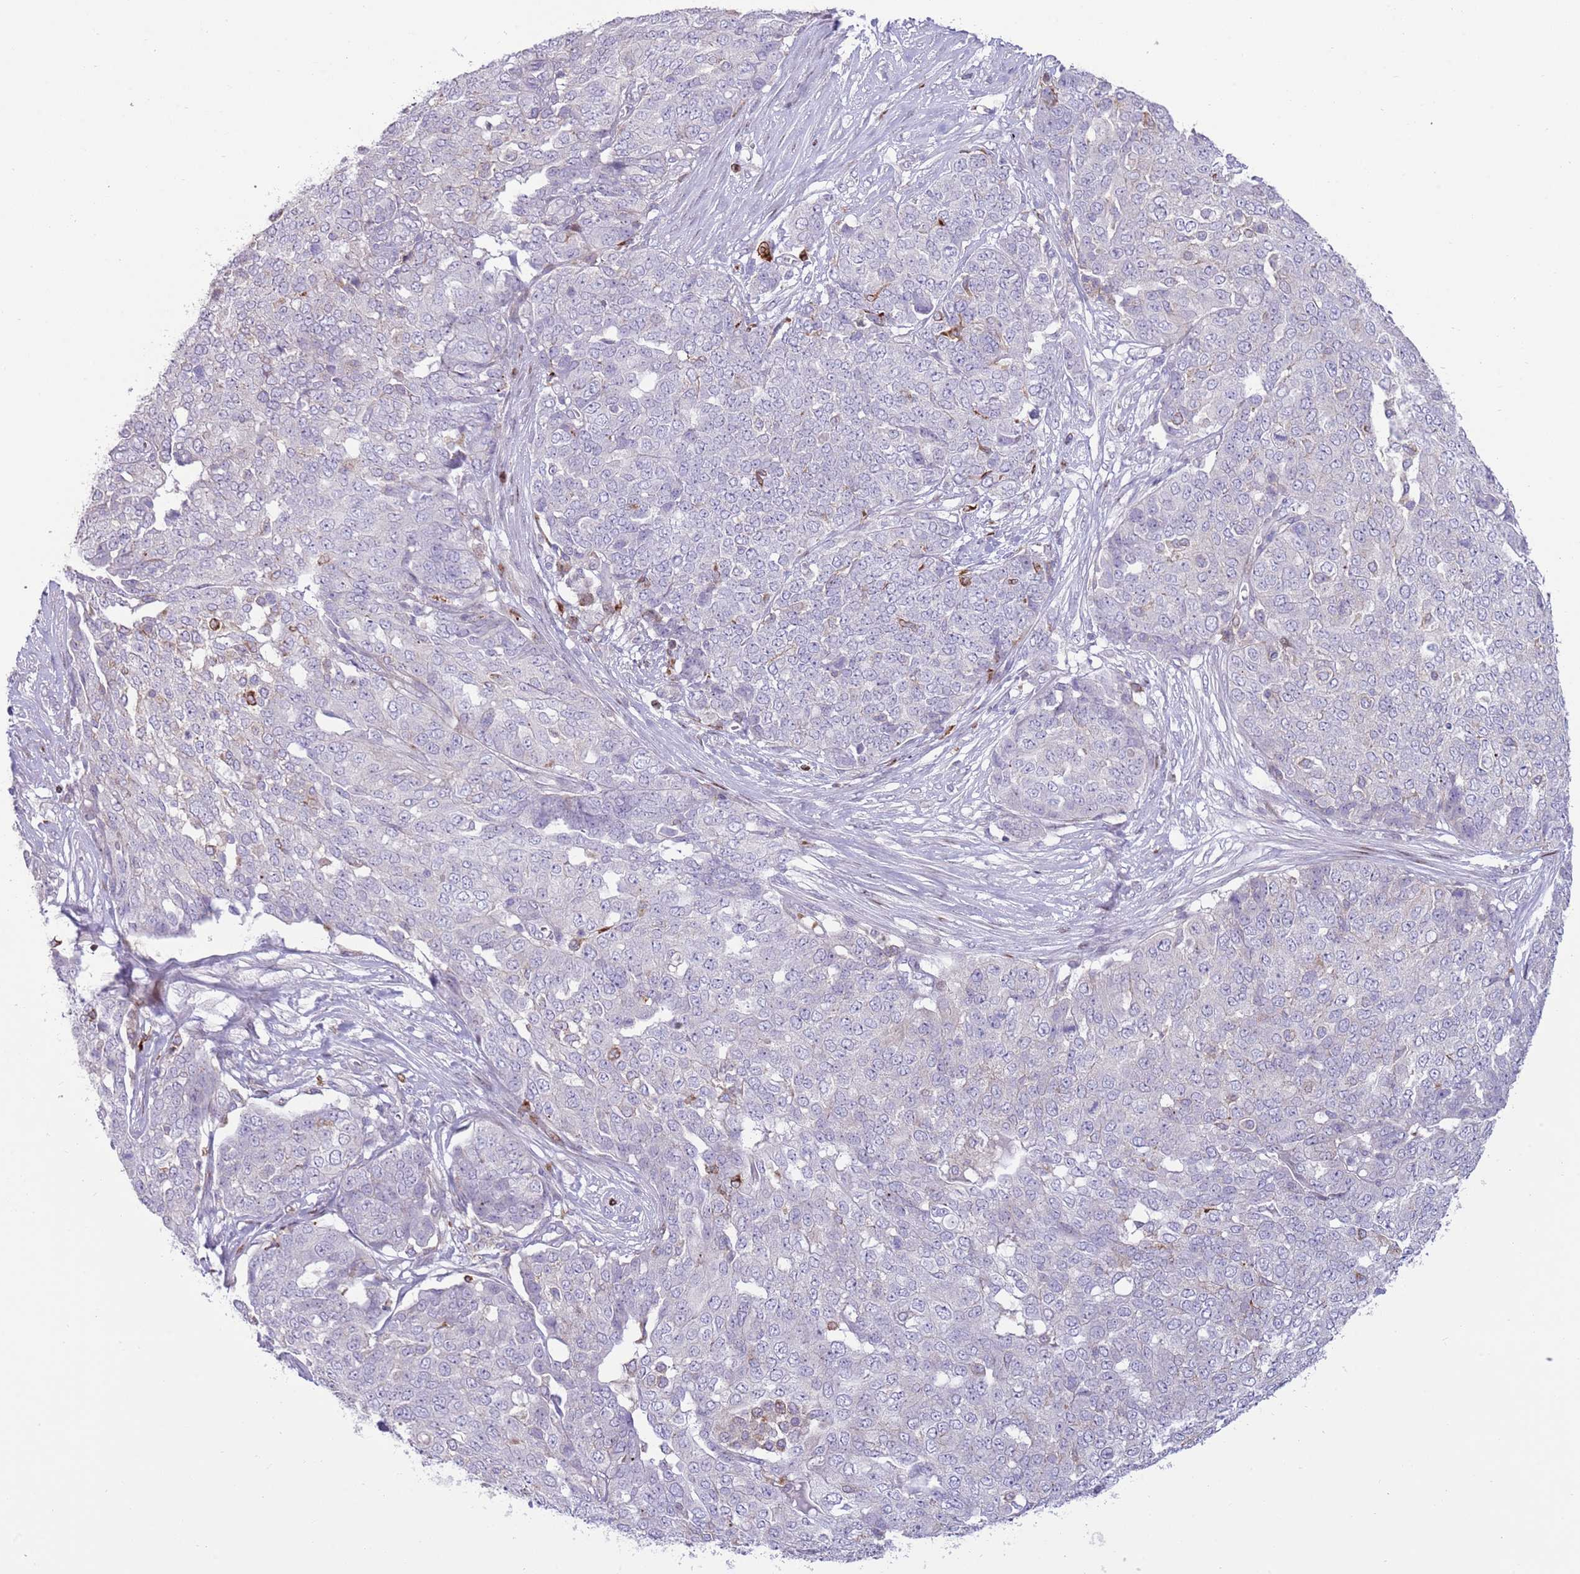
{"staining": {"intensity": "negative", "quantity": "none", "location": "none"}, "tissue": "ovarian cancer", "cell_type": "Tumor cells", "image_type": "cancer", "snomed": [{"axis": "morphology", "description": "Cystadenocarcinoma, serous, NOS"}, {"axis": "topography", "description": "Soft tissue"}, {"axis": "topography", "description": "Ovary"}], "caption": "This is an IHC histopathology image of serous cystadenocarcinoma (ovarian). There is no positivity in tumor cells.", "gene": "ANO8", "patient": {"sex": "female", "age": 57}}